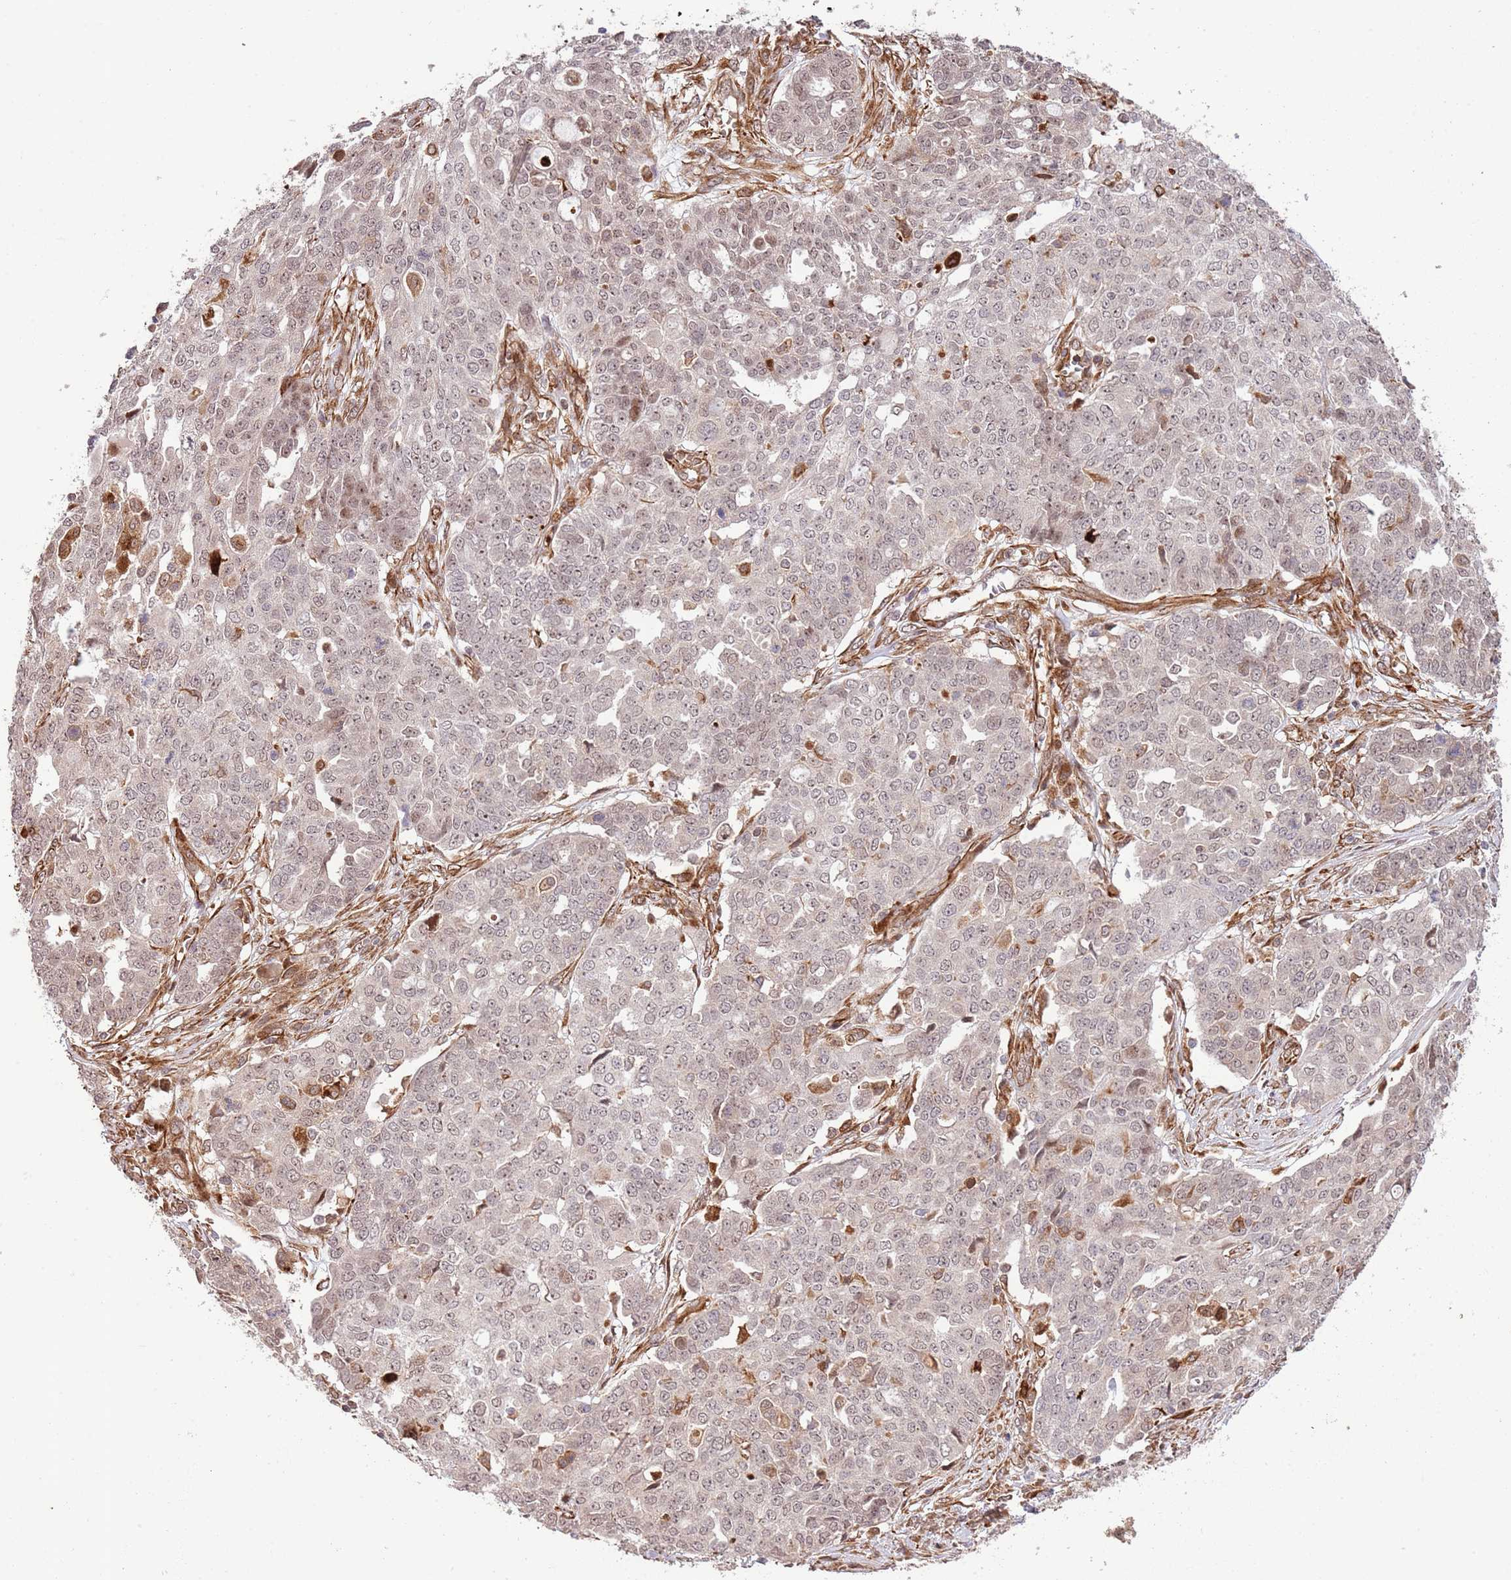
{"staining": {"intensity": "weak", "quantity": "25%-75%", "location": "nuclear"}, "tissue": "ovarian cancer", "cell_type": "Tumor cells", "image_type": "cancer", "snomed": [{"axis": "morphology", "description": "Cystadenocarcinoma, serous, NOS"}, {"axis": "topography", "description": "Soft tissue"}, {"axis": "topography", "description": "Ovary"}], "caption": "The histopathology image shows a brown stain indicating the presence of a protein in the nuclear of tumor cells in ovarian cancer (serous cystadenocarcinoma).", "gene": "NEK3", "patient": {"sex": "female", "age": 57}}